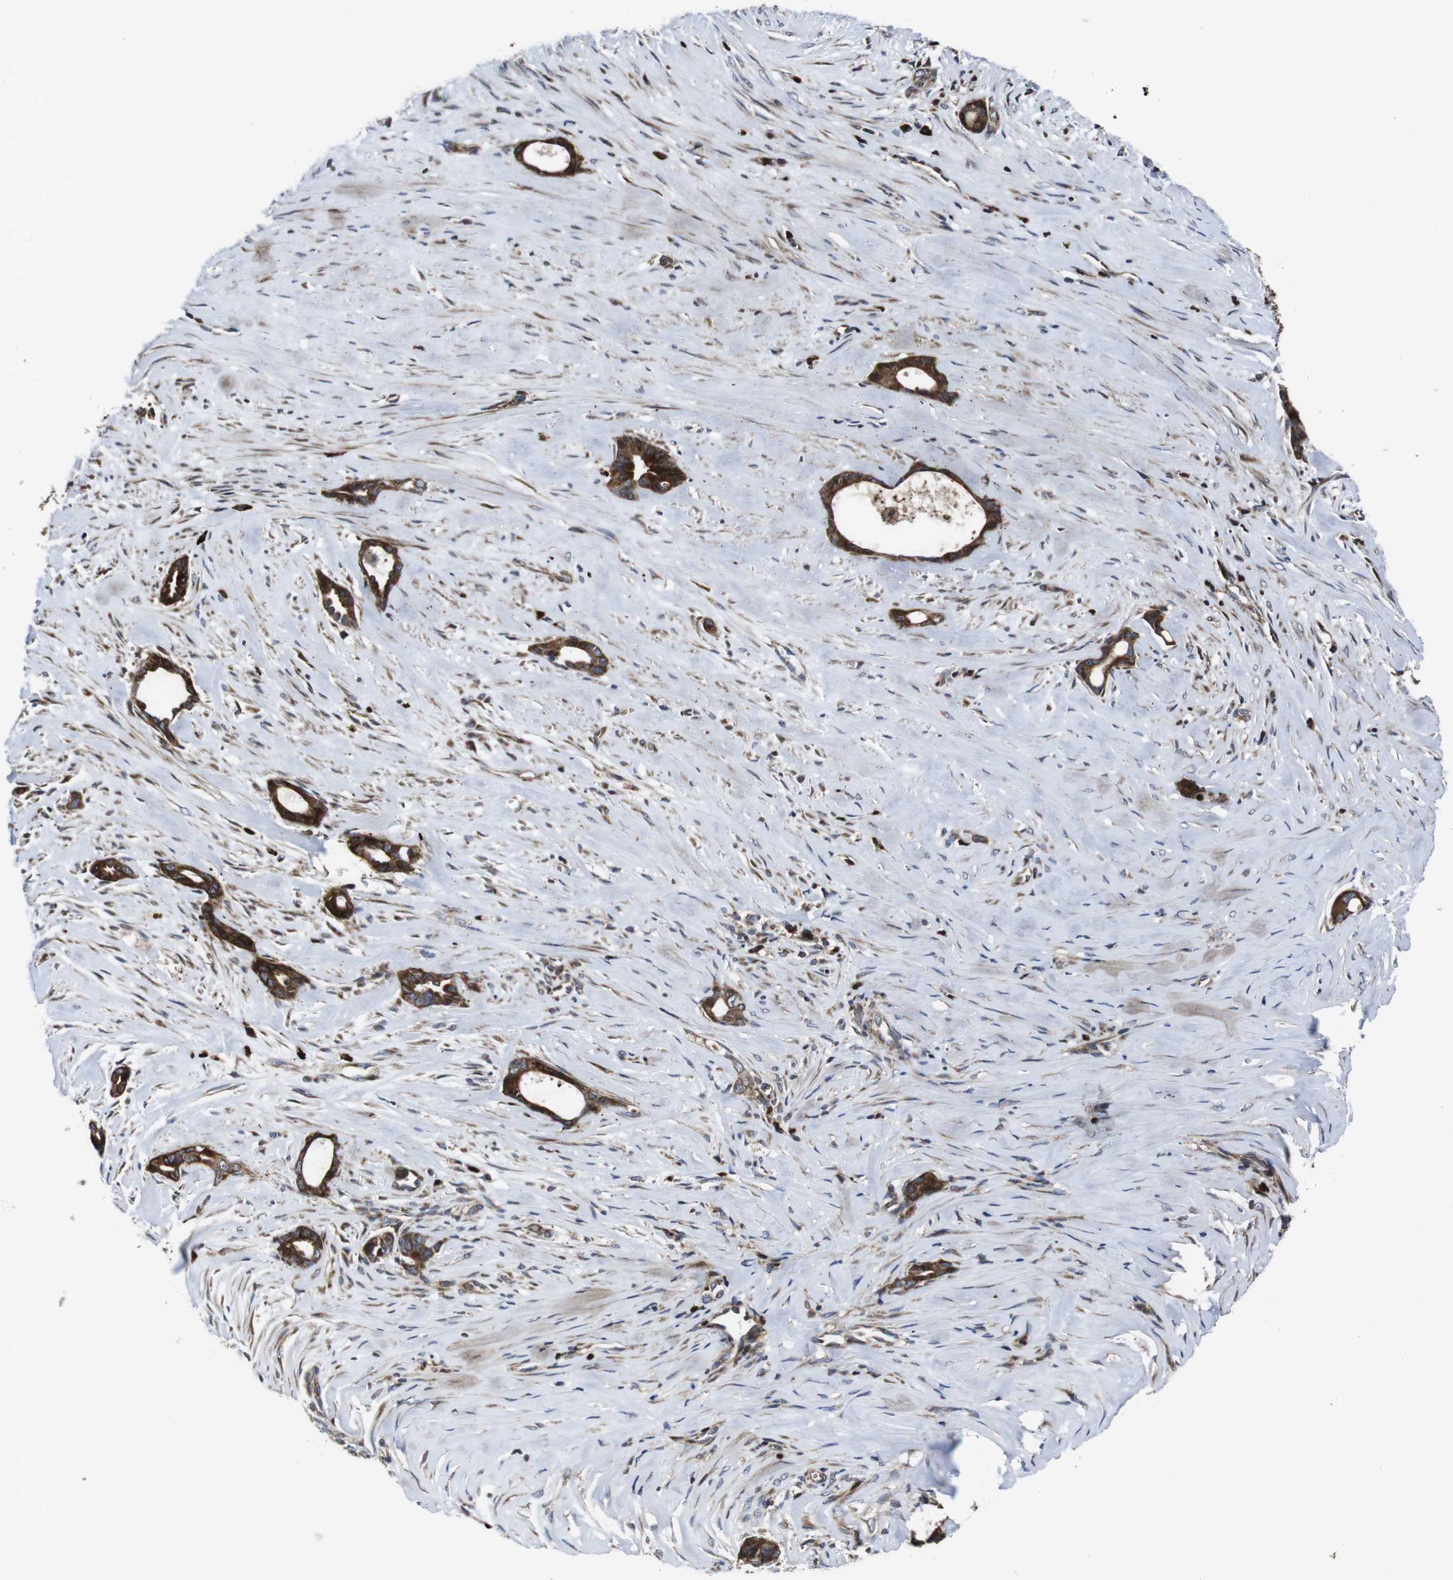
{"staining": {"intensity": "strong", "quantity": ">75%", "location": "cytoplasmic/membranous"}, "tissue": "liver cancer", "cell_type": "Tumor cells", "image_type": "cancer", "snomed": [{"axis": "morphology", "description": "Cholangiocarcinoma"}, {"axis": "topography", "description": "Liver"}], "caption": "Tumor cells demonstrate strong cytoplasmic/membranous expression in about >75% of cells in cholangiocarcinoma (liver).", "gene": "SMYD3", "patient": {"sex": "female", "age": 55}}